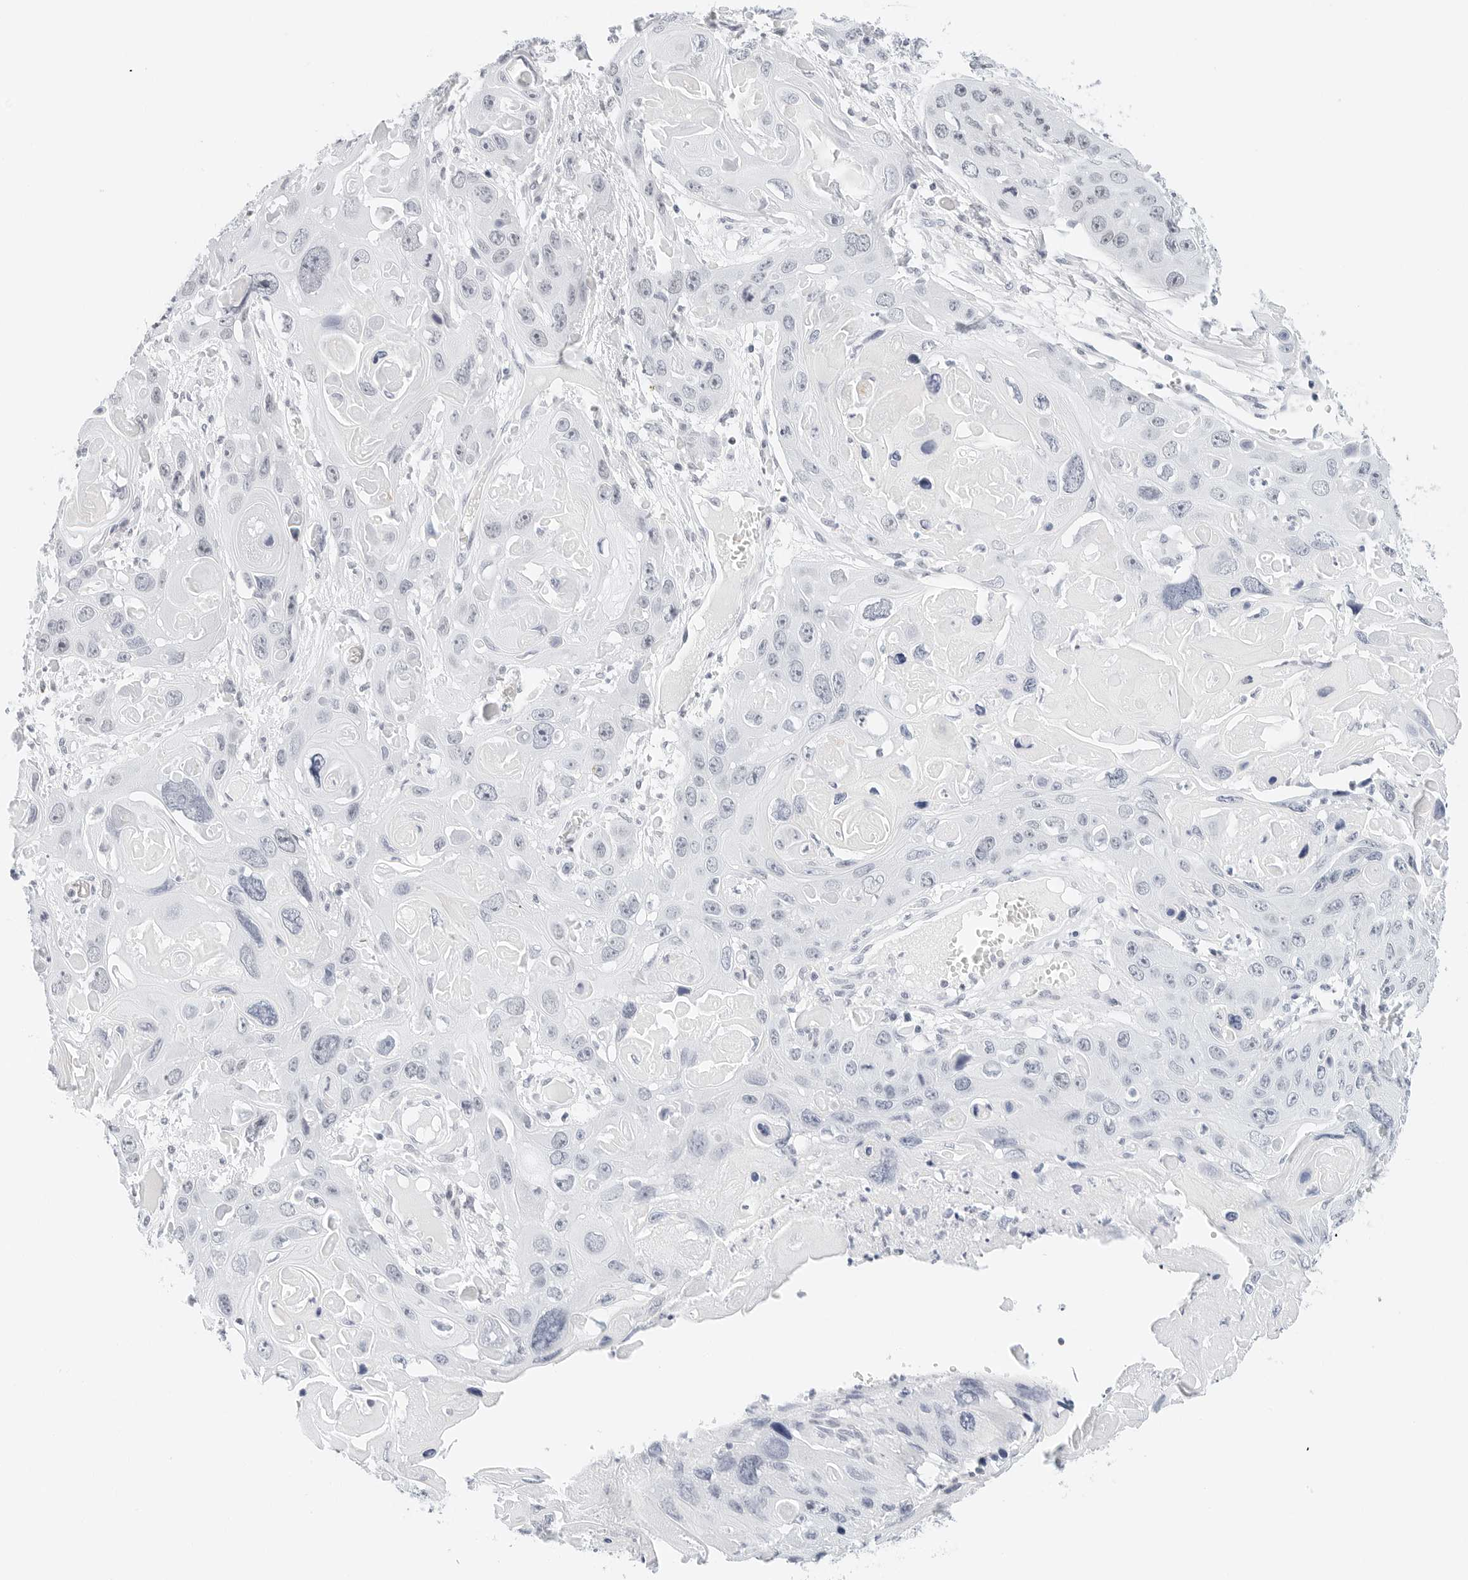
{"staining": {"intensity": "negative", "quantity": "none", "location": "none"}, "tissue": "skin cancer", "cell_type": "Tumor cells", "image_type": "cancer", "snomed": [{"axis": "morphology", "description": "Squamous cell carcinoma, NOS"}, {"axis": "topography", "description": "Skin"}], "caption": "A histopathology image of skin squamous cell carcinoma stained for a protein shows no brown staining in tumor cells.", "gene": "CD22", "patient": {"sex": "male", "age": 55}}